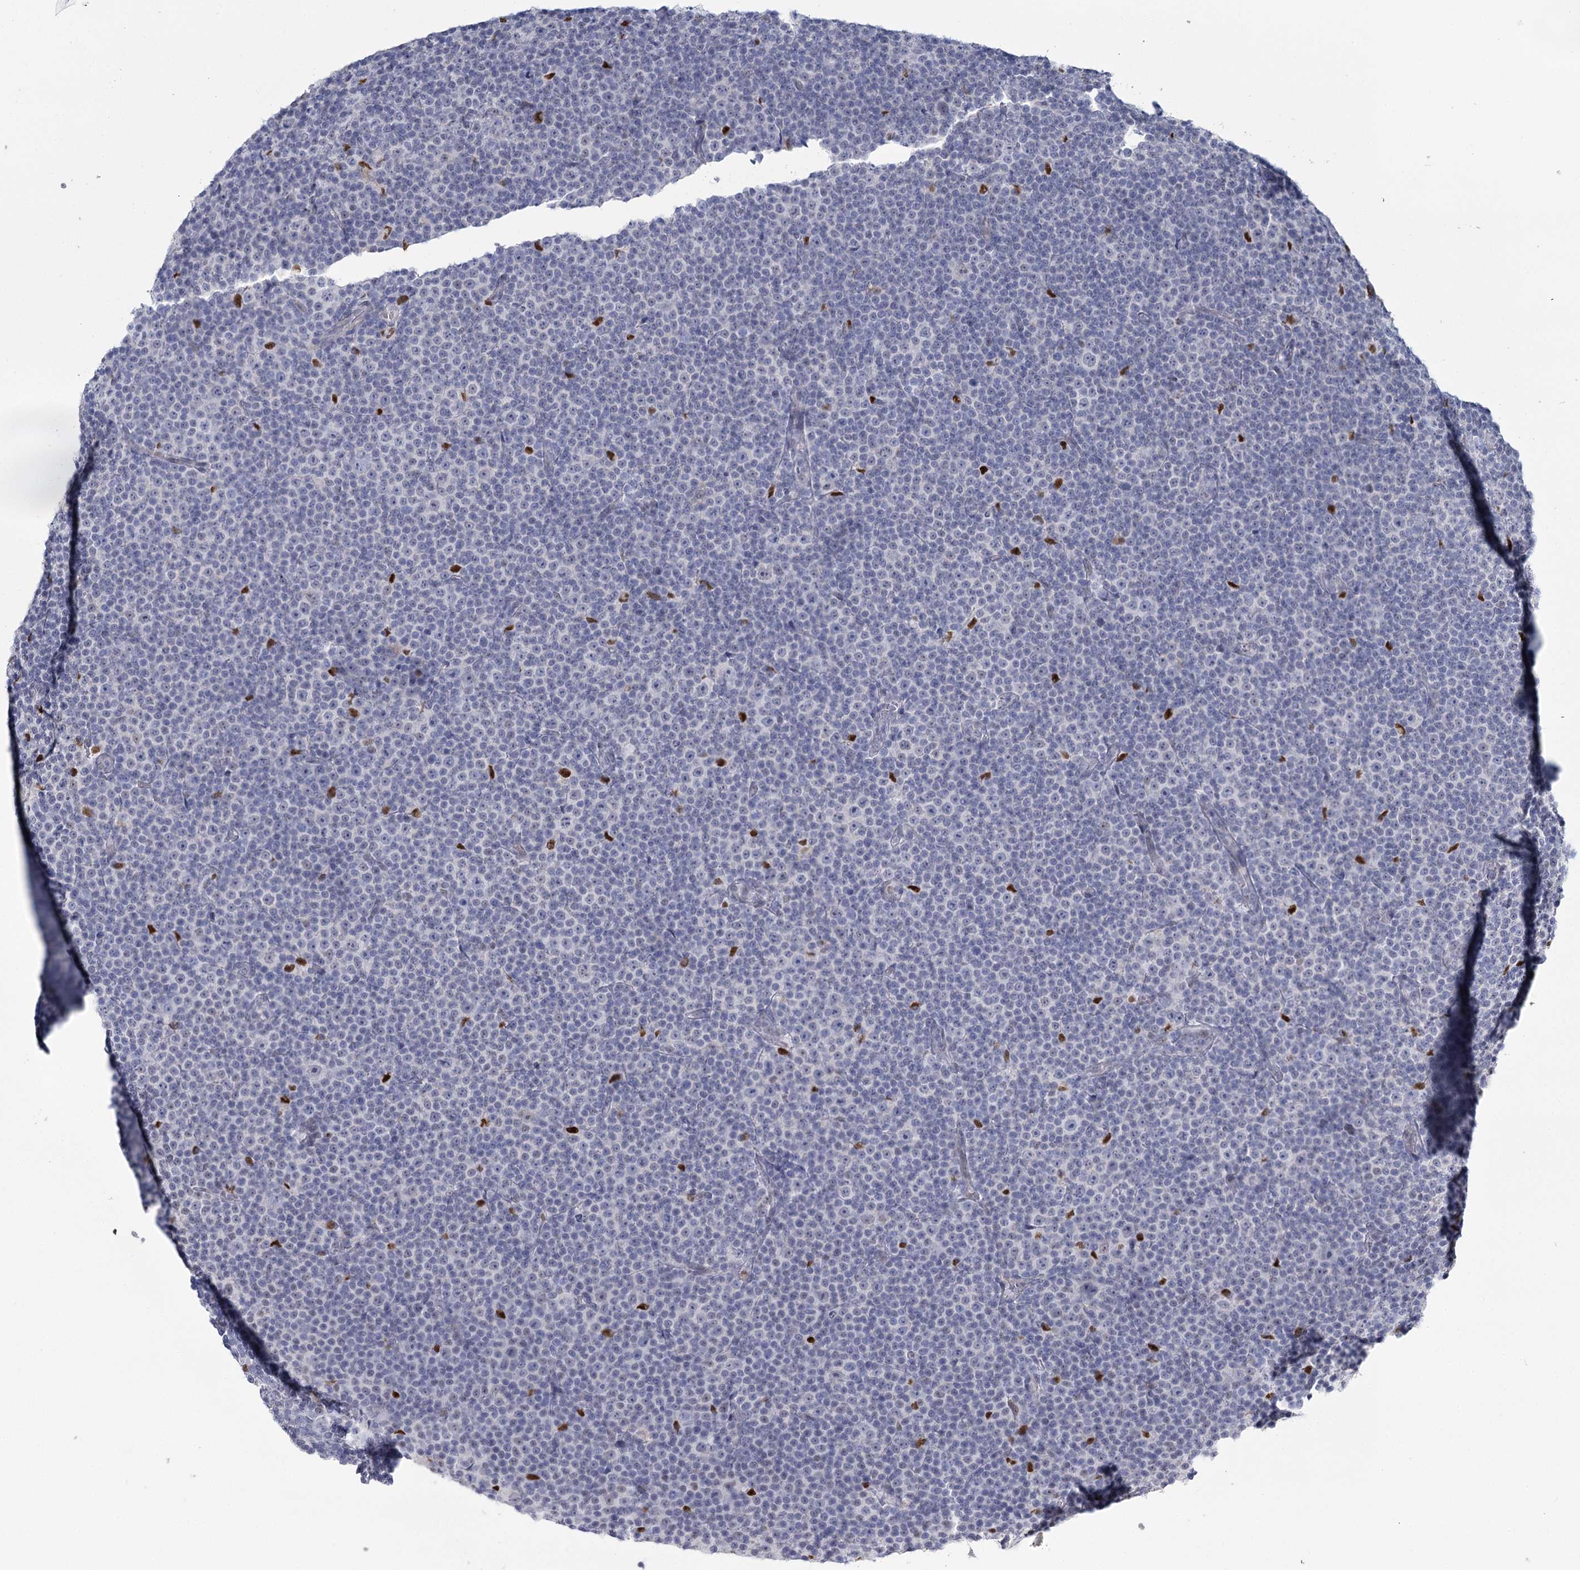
{"staining": {"intensity": "negative", "quantity": "none", "location": "none"}, "tissue": "lymphoma", "cell_type": "Tumor cells", "image_type": "cancer", "snomed": [{"axis": "morphology", "description": "Malignant lymphoma, non-Hodgkin's type, Low grade"}, {"axis": "topography", "description": "Lymph node"}], "caption": "Immunohistochemistry (IHC) micrograph of neoplastic tissue: human low-grade malignant lymphoma, non-Hodgkin's type stained with DAB (3,3'-diaminobenzidine) exhibits no significant protein expression in tumor cells.", "gene": "IGSF3", "patient": {"sex": "female", "age": 67}}